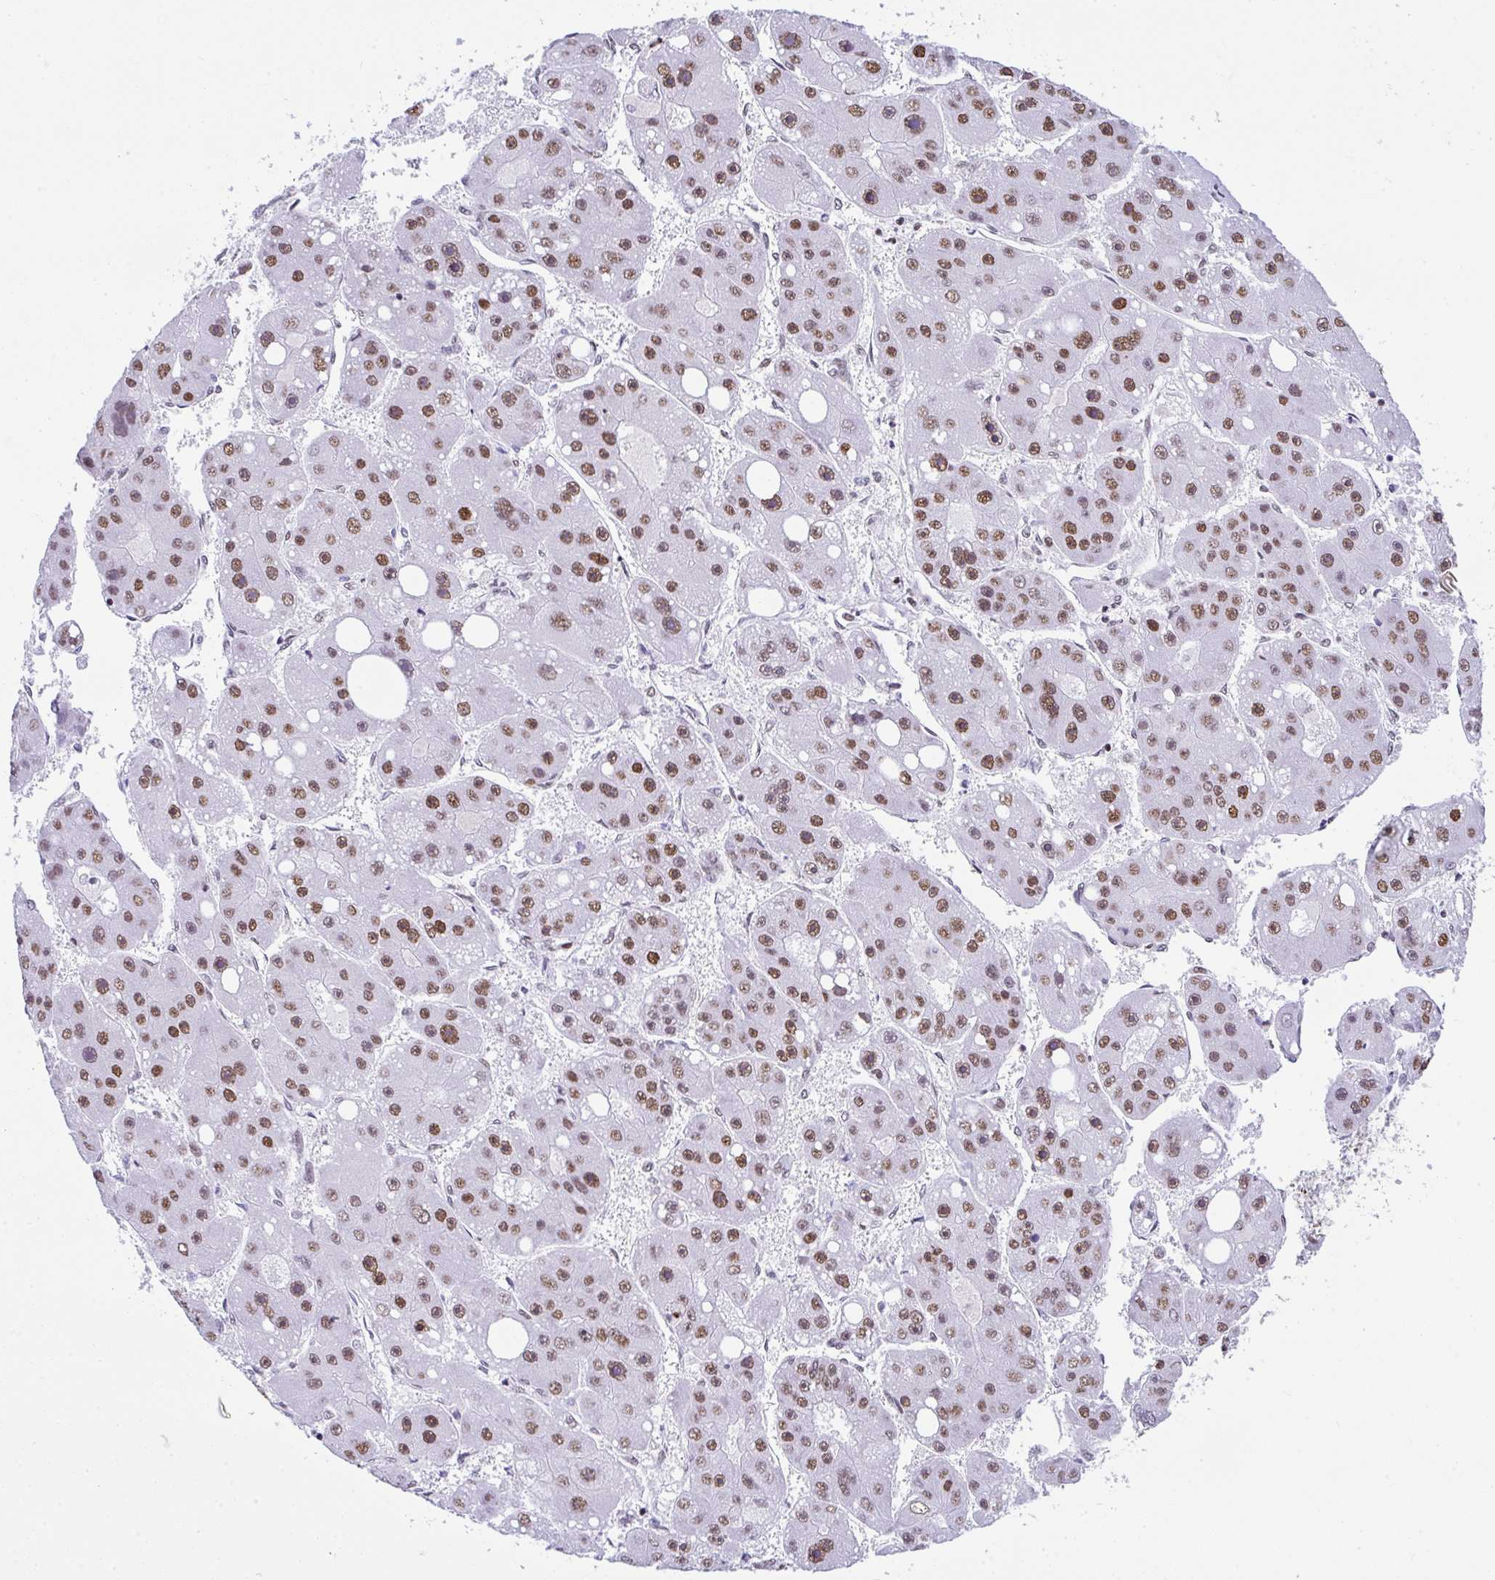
{"staining": {"intensity": "moderate", "quantity": ">75%", "location": "nuclear"}, "tissue": "liver cancer", "cell_type": "Tumor cells", "image_type": "cancer", "snomed": [{"axis": "morphology", "description": "Carcinoma, Hepatocellular, NOS"}, {"axis": "topography", "description": "Liver"}], "caption": "Liver cancer tissue displays moderate nuclear expression in about >75% of tumor cells The staining is performed using DAB brown chromogen to label protein expression. The nuclei are counter-stained blue using hematoxylin.", "gene": "DDX52", "patient": {"sex": "female", "age": 61}}